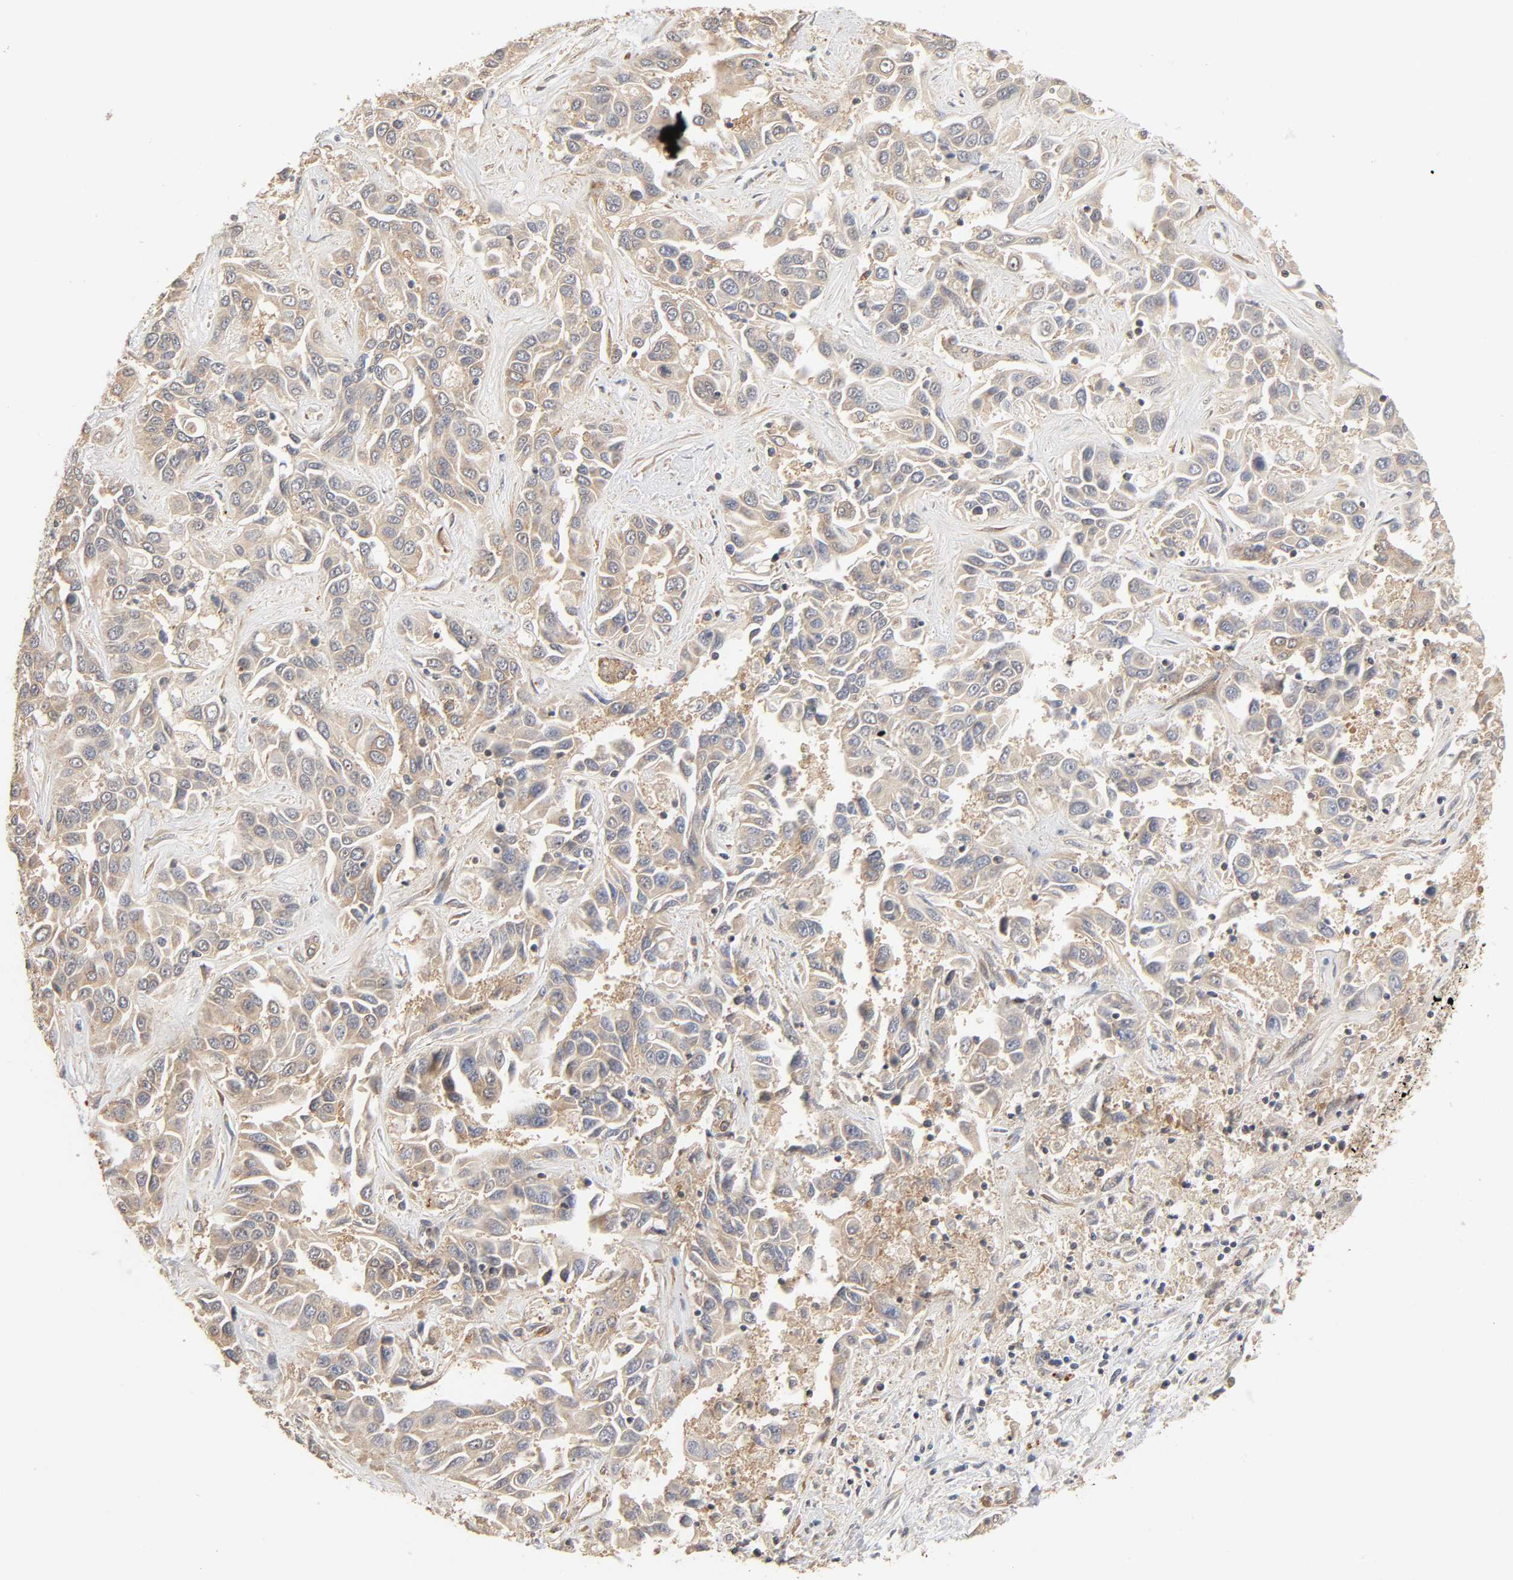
{"staining": {"intensity": "moderate", "quantity": ">75%", "location": "cytoplasmic/membranous"}, "tissue": "liver cancer", "cell_type": "Tumor cells", "image_type": "cancer", "snomed": [{"axis": "morphology", "description": "Cholangiocarcinoma"}, {"axis": "topography", "description": "Liver"}], "caption": "Moderate cytoplasmic/membranous protein positivity is seen in approximately >75% of tumor cells in cholangiocarcinoma (liver).", "gene": "NEMF", "patient": {"sex": "female", "age": 52}}